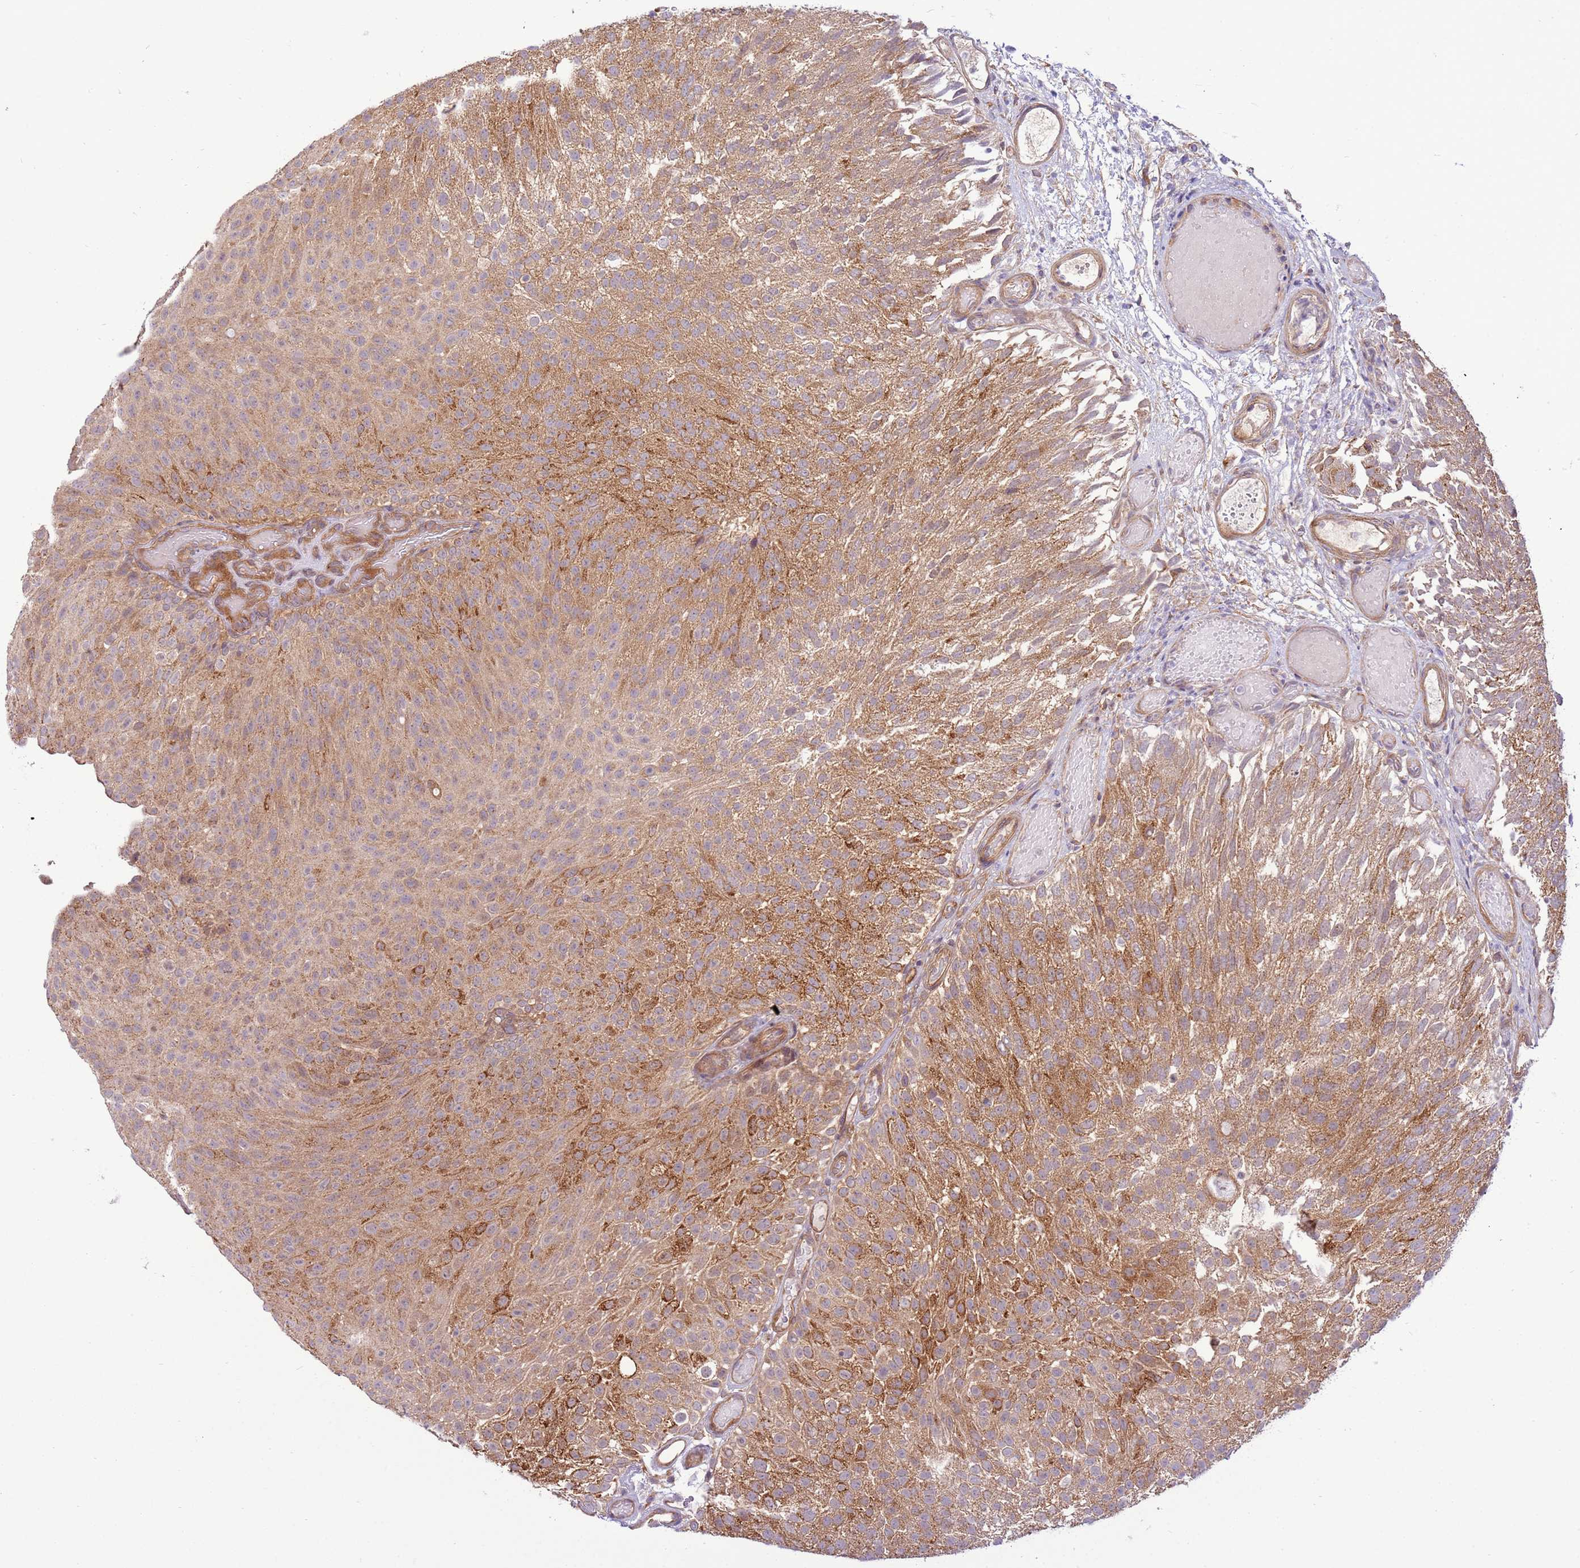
{"staining": {"intensity": "moderate", "quantity": ">75%", "location": "cytoplasmic/membranous"}, "tissue": "urothelial cancer", "cell_type": "Tumor cells", "image_type": "cancer", "snomed": [{"axis": "morphology", "description": "Urothelial carcinoma, Low grade"}, {"axis": "topography", "description": "Urinary bladder"}], "caption": "Brown immunohistochemical staining in urothelial cancer reveals moderate cytoplasmic/membranous expression in about >75% of tumor cells.", "gene": "SCARA3", "patient": {"sex": "male", "age": 78}}